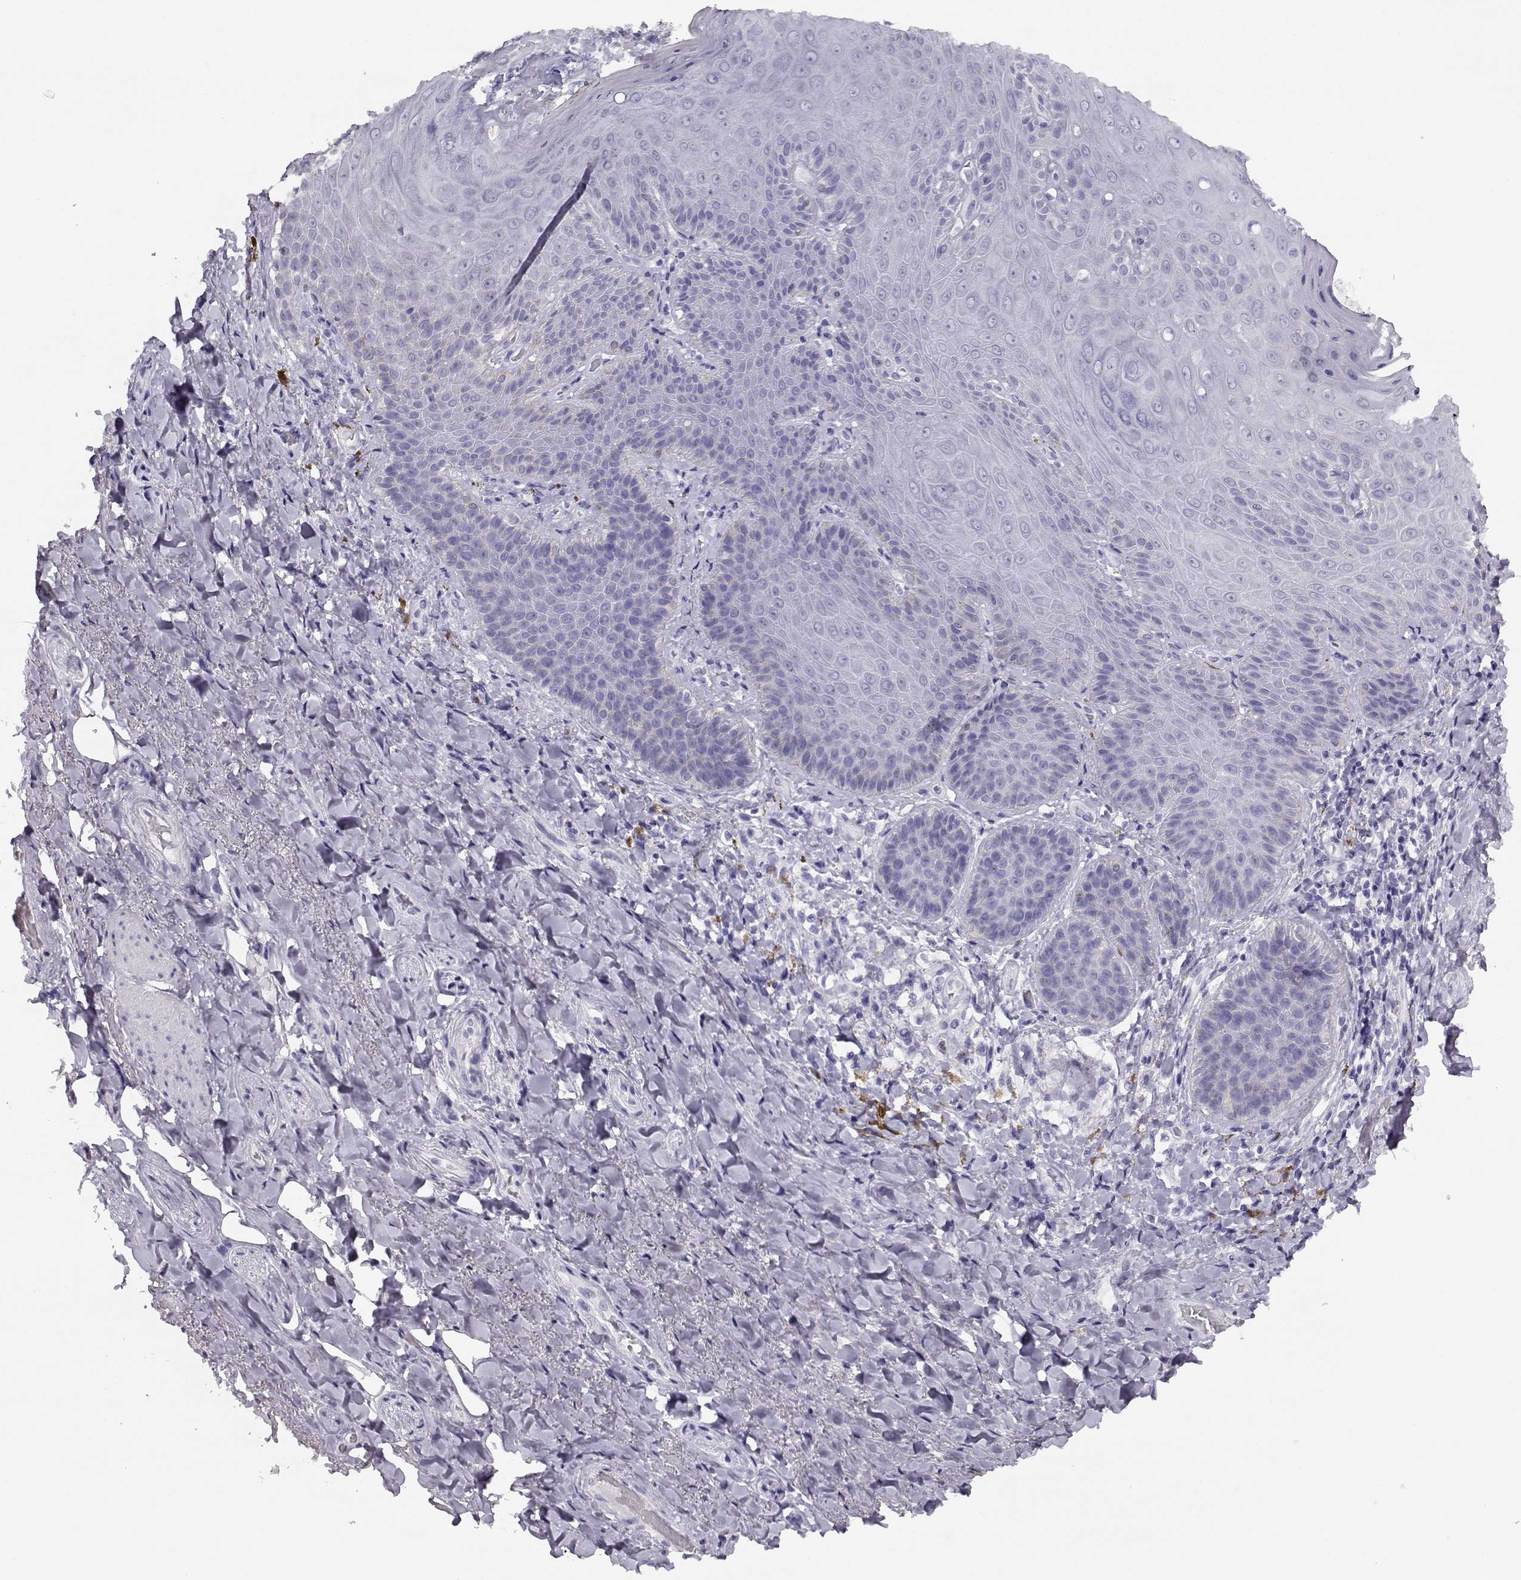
{"staining": {"intensity": "negative", "quantity": "none", "location": "none"}, "tissue": "adipose tissue", "cell_type": "Adipocytes", "image_type": "normal", "snomed": [{"axis": "morphology", "description": "Normal tissue, NOS"}, {"axis": "topography", "description": "Anal"}, {"axis": "topography", "description": "Peripheral nerve tissue"}], "caption": "This is a micrograph of immunohistochemistry staining of unremarkable adipose tissue, which shows no expression in adipocytes.", "gene": "RHOXF2B", "patient": {"sex": "male", "age": 53}}